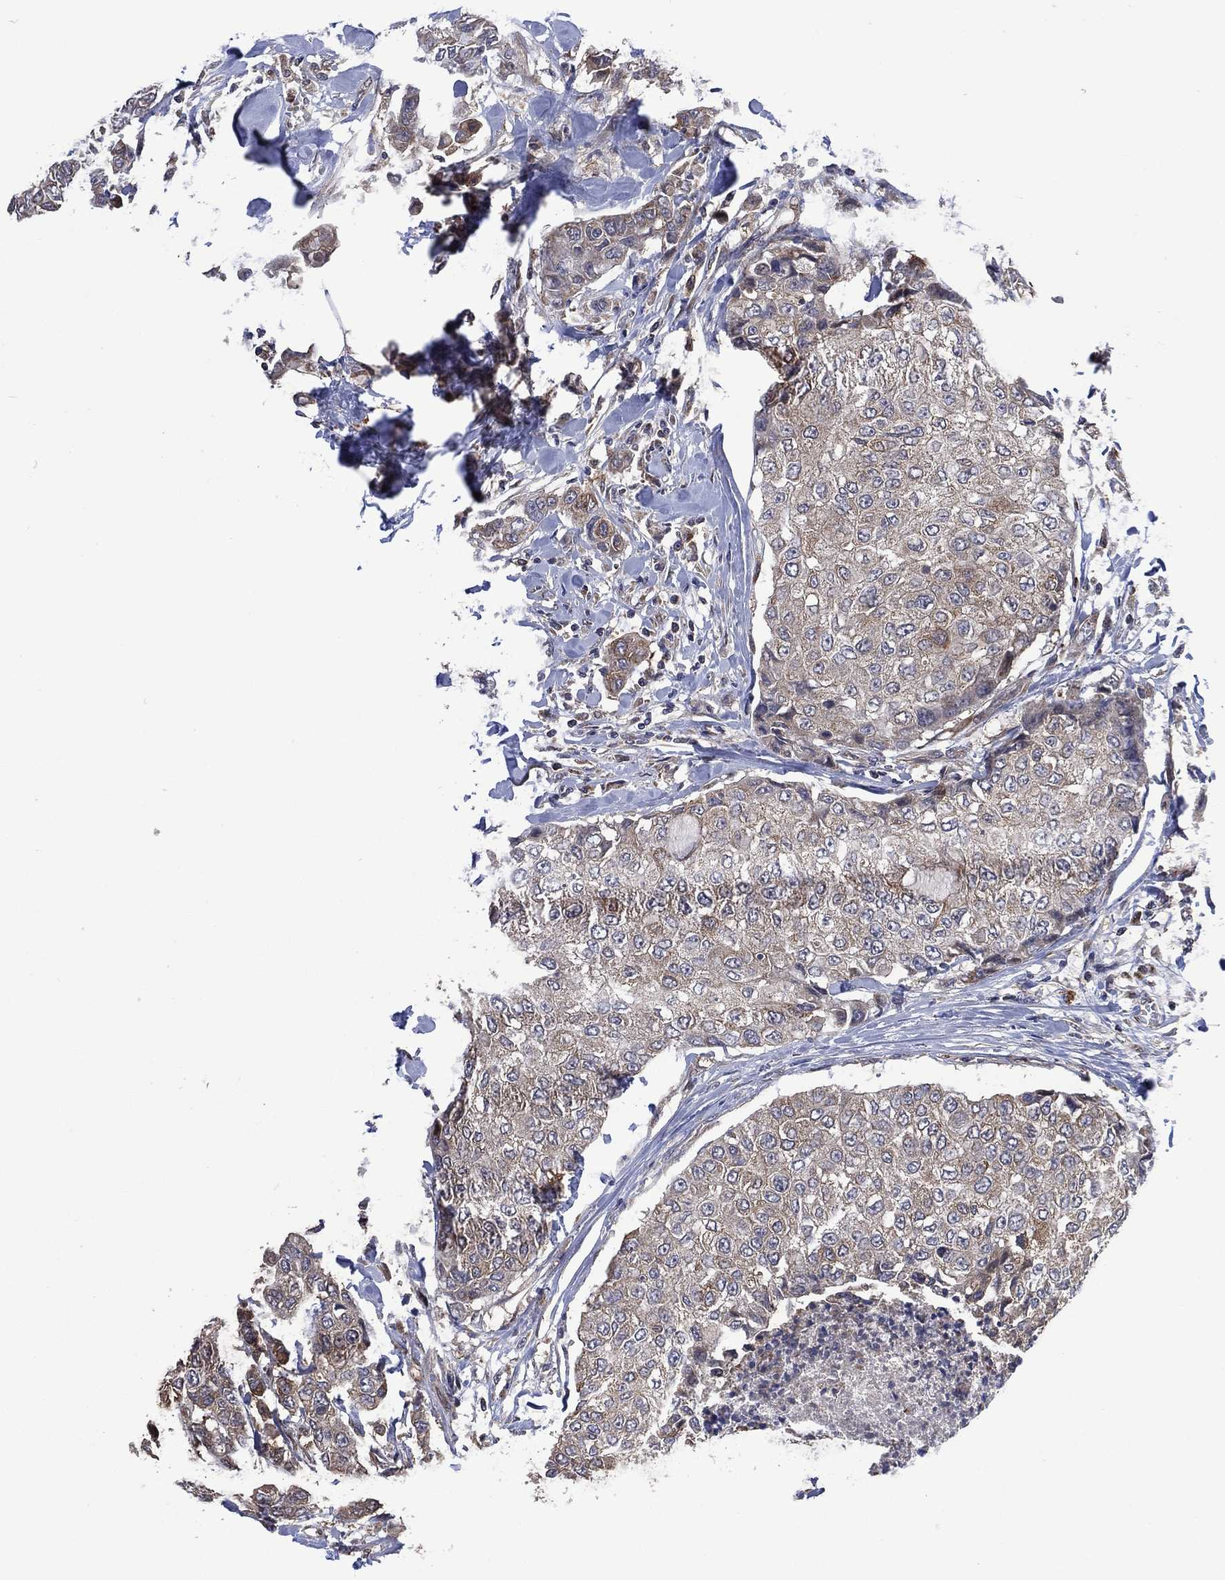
{"staining": {"intensity": "weak", "quantity": "<25%", "location": "cytoplasmic/membranous"}, "tissue": "breast cancer", "cell_type": "Tumor cells", "image_type": "cancer", "snomed": [{"axis": "morphology", "description": "Duct carcinoma"}, {"axis": "topography", "description": "Breast"}], "caption": "Immunohistochemical staining of human infiltrating ductal carcinoma (breast) displays no significant positivity in tumor cells.", "gene": "HTD2", "patient": {"sex": "female", "age": 27}}